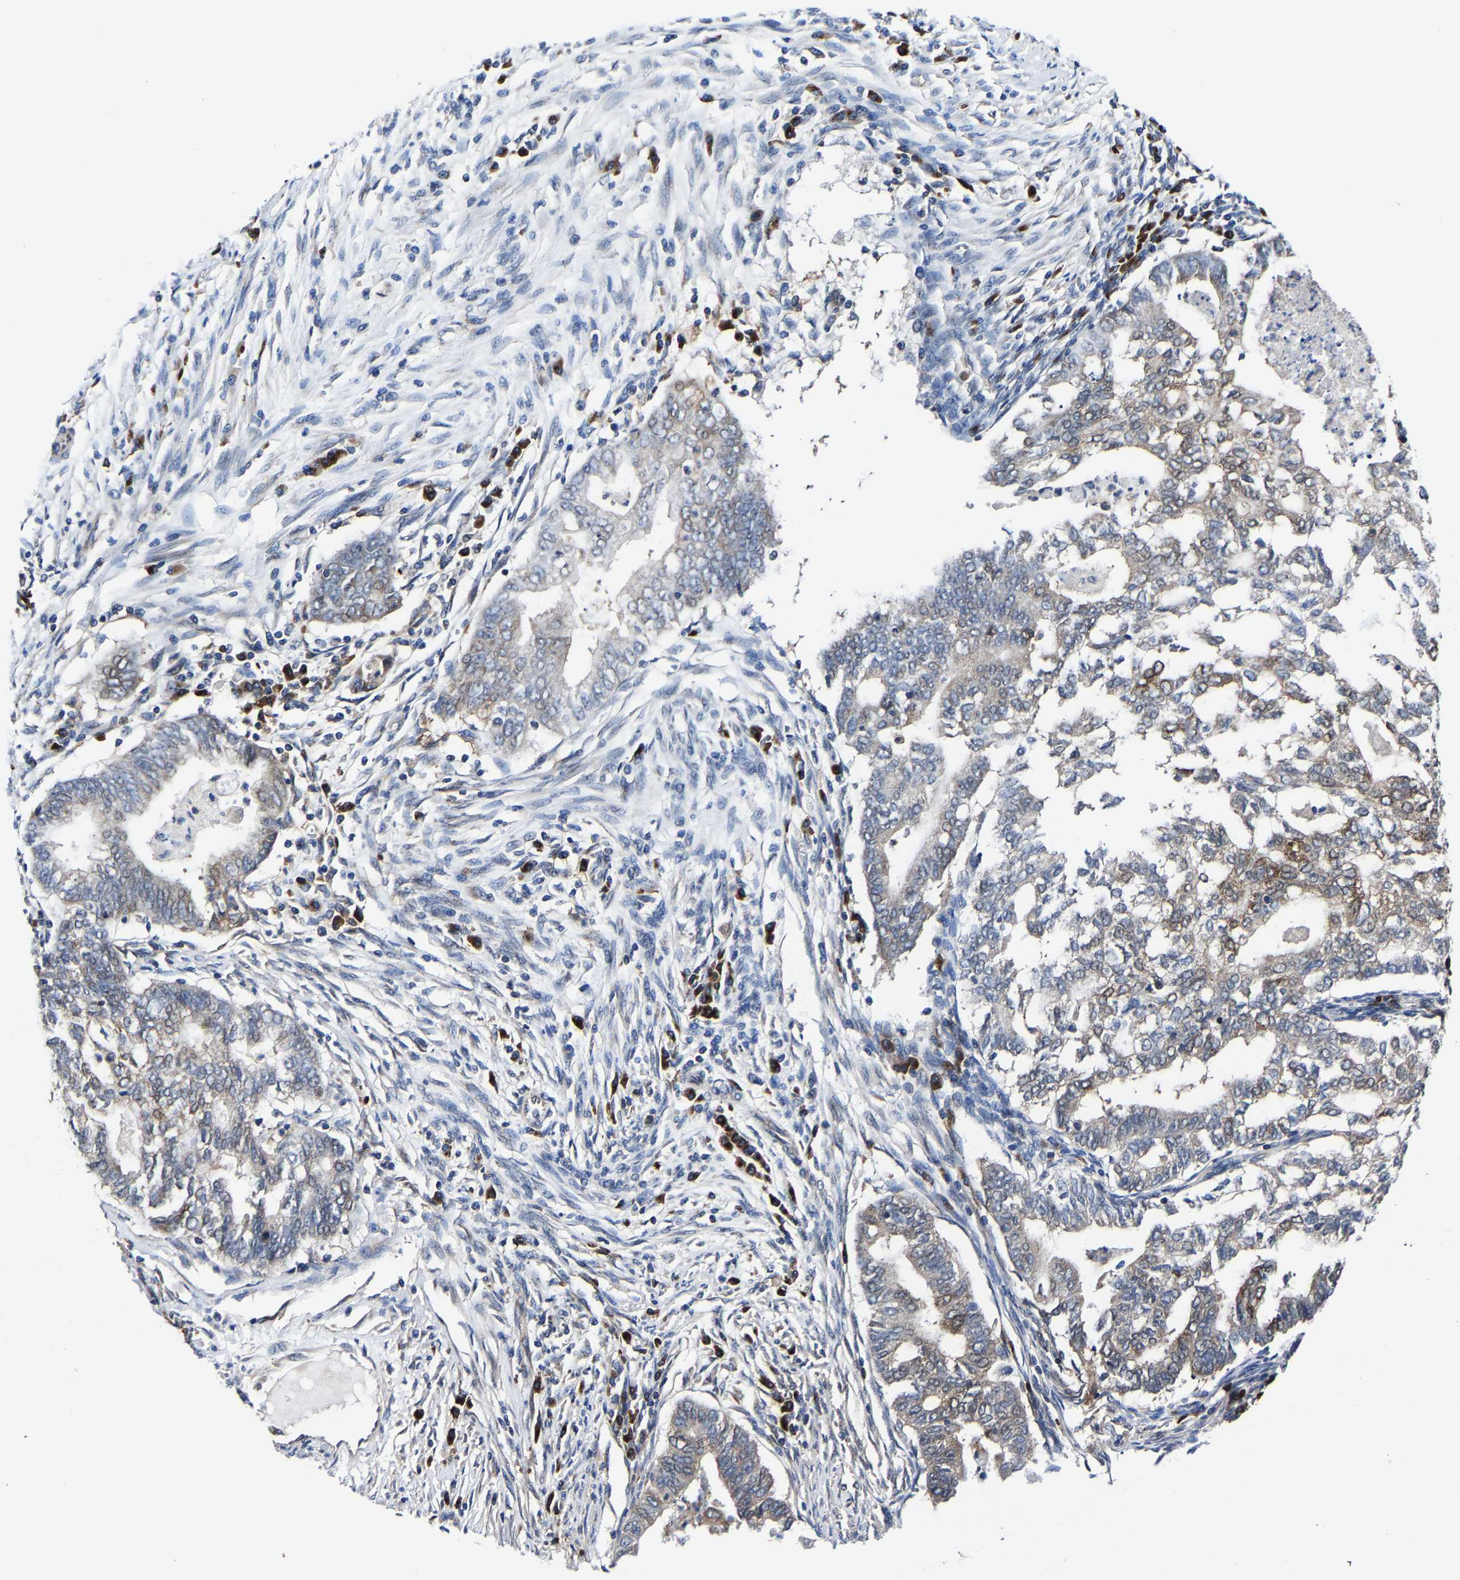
{"staining": {"intensity": "moderate", "quantity": "<25%", "location": "cytoplasmic/membranous"}, "tissue": "endometrial cancer", "cell_type": "Tumor cells", "image_type": "cancer", "snomed": [{"axis": "morphology", "description": "Polyp, NOS"}, {"axis": "morphology", "description": "Adenocarcinoma, NOS"}, {"axis": "morphology", "description": "Adenoma, NOS"}, {"axis": "topography", "description": "Endometrium"}], "caption": "DAB (3,3'-diaminobenzidine) immunohistochemical staining of human endometrial cancer reveals moderate cytoplasmic/membranous protein expression in approximately <25% of tumor cells.", "gene": "EBAG9", "patient": {"sex": "female", "age": 79}}